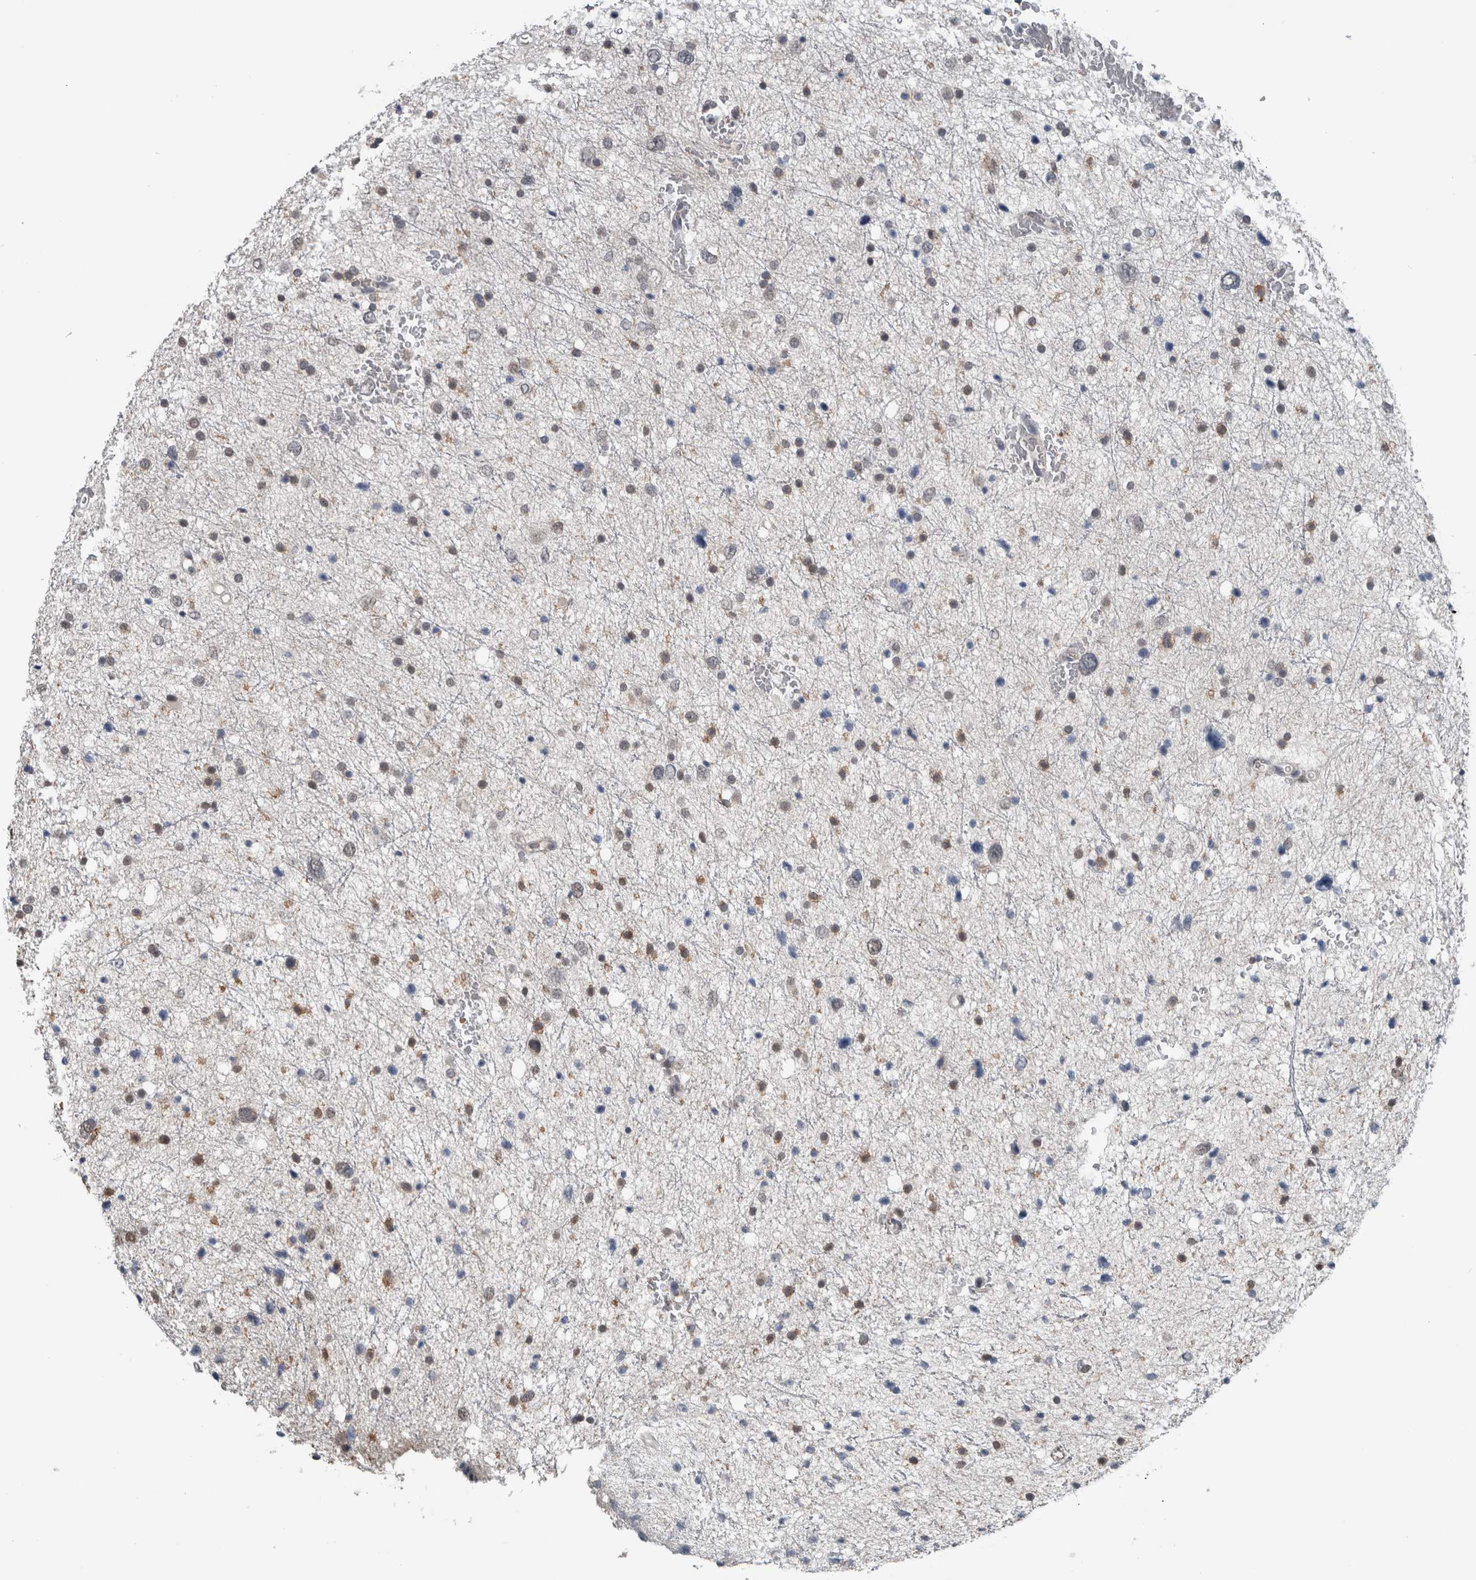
{"staining": {"intensity": "weak", "quantity": "25%-75%", "location": "cytoplasmic/membranous,nuclear"}, "tissue": "glioma", "cell_type": "Tumor cells", "image_type": "cancer", "snomed": [{"axis": "morphology", "description": "Glioma, malignant, Low grade"}, {"axis": "topography", "description": "Brain"}], "caption": "Glioma was stained to show a protein in brown. There is low levels of weak cytoplasmic/membranous and nuclear expression in approximately 25%-75% of tumor cells.", "gene": "MAFF", "patient": {"sex": "female", "age": 37}}